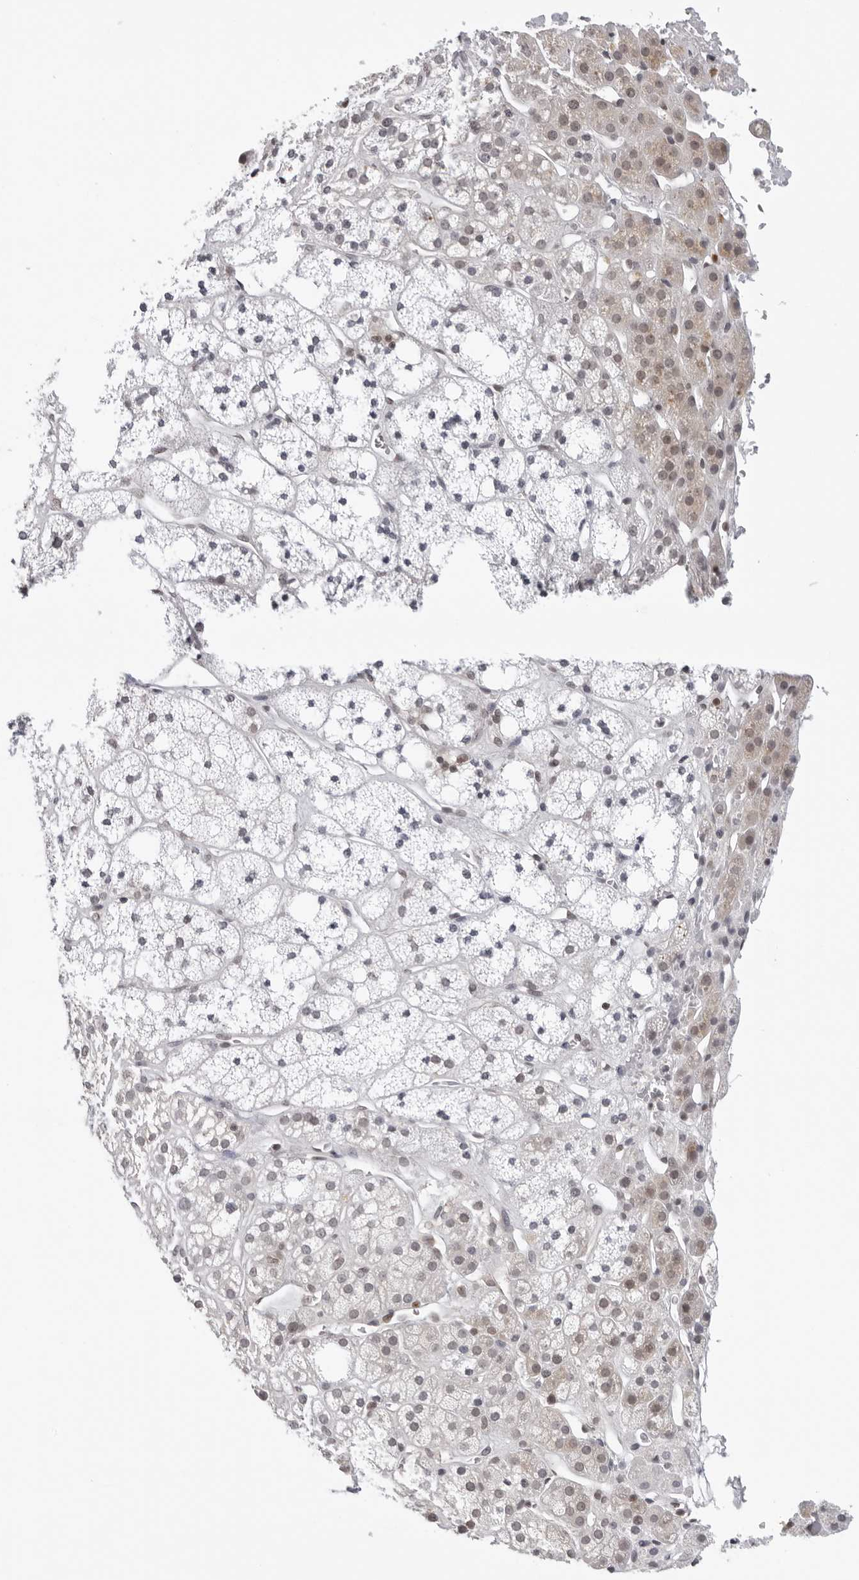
{"staining": {"intensity": "weak", "quantity": "25%-75%", "location": "cytoplasmic/membranous"}, "tissue": "adrenal gland", "cell_type": "Glandular cells", "image_type": "normal", "snomed": [{"axis": "morphology", "description": "Normal tissue, NOS"}, {"axis": "topography", "description": "Adrenal gland"}], "caption": "IHC histopathology image of unremarkable adrenal gland: human adrenal gland stained using immunohistochemistry displays low levels of weak protein expression localized specifically in the cytoplasmic/membranous of glandular cells, appearing as a cytoplasmic/membranous brown color.", "gene": "CASP7", "patient": {"sex": "male", "age": 56}}